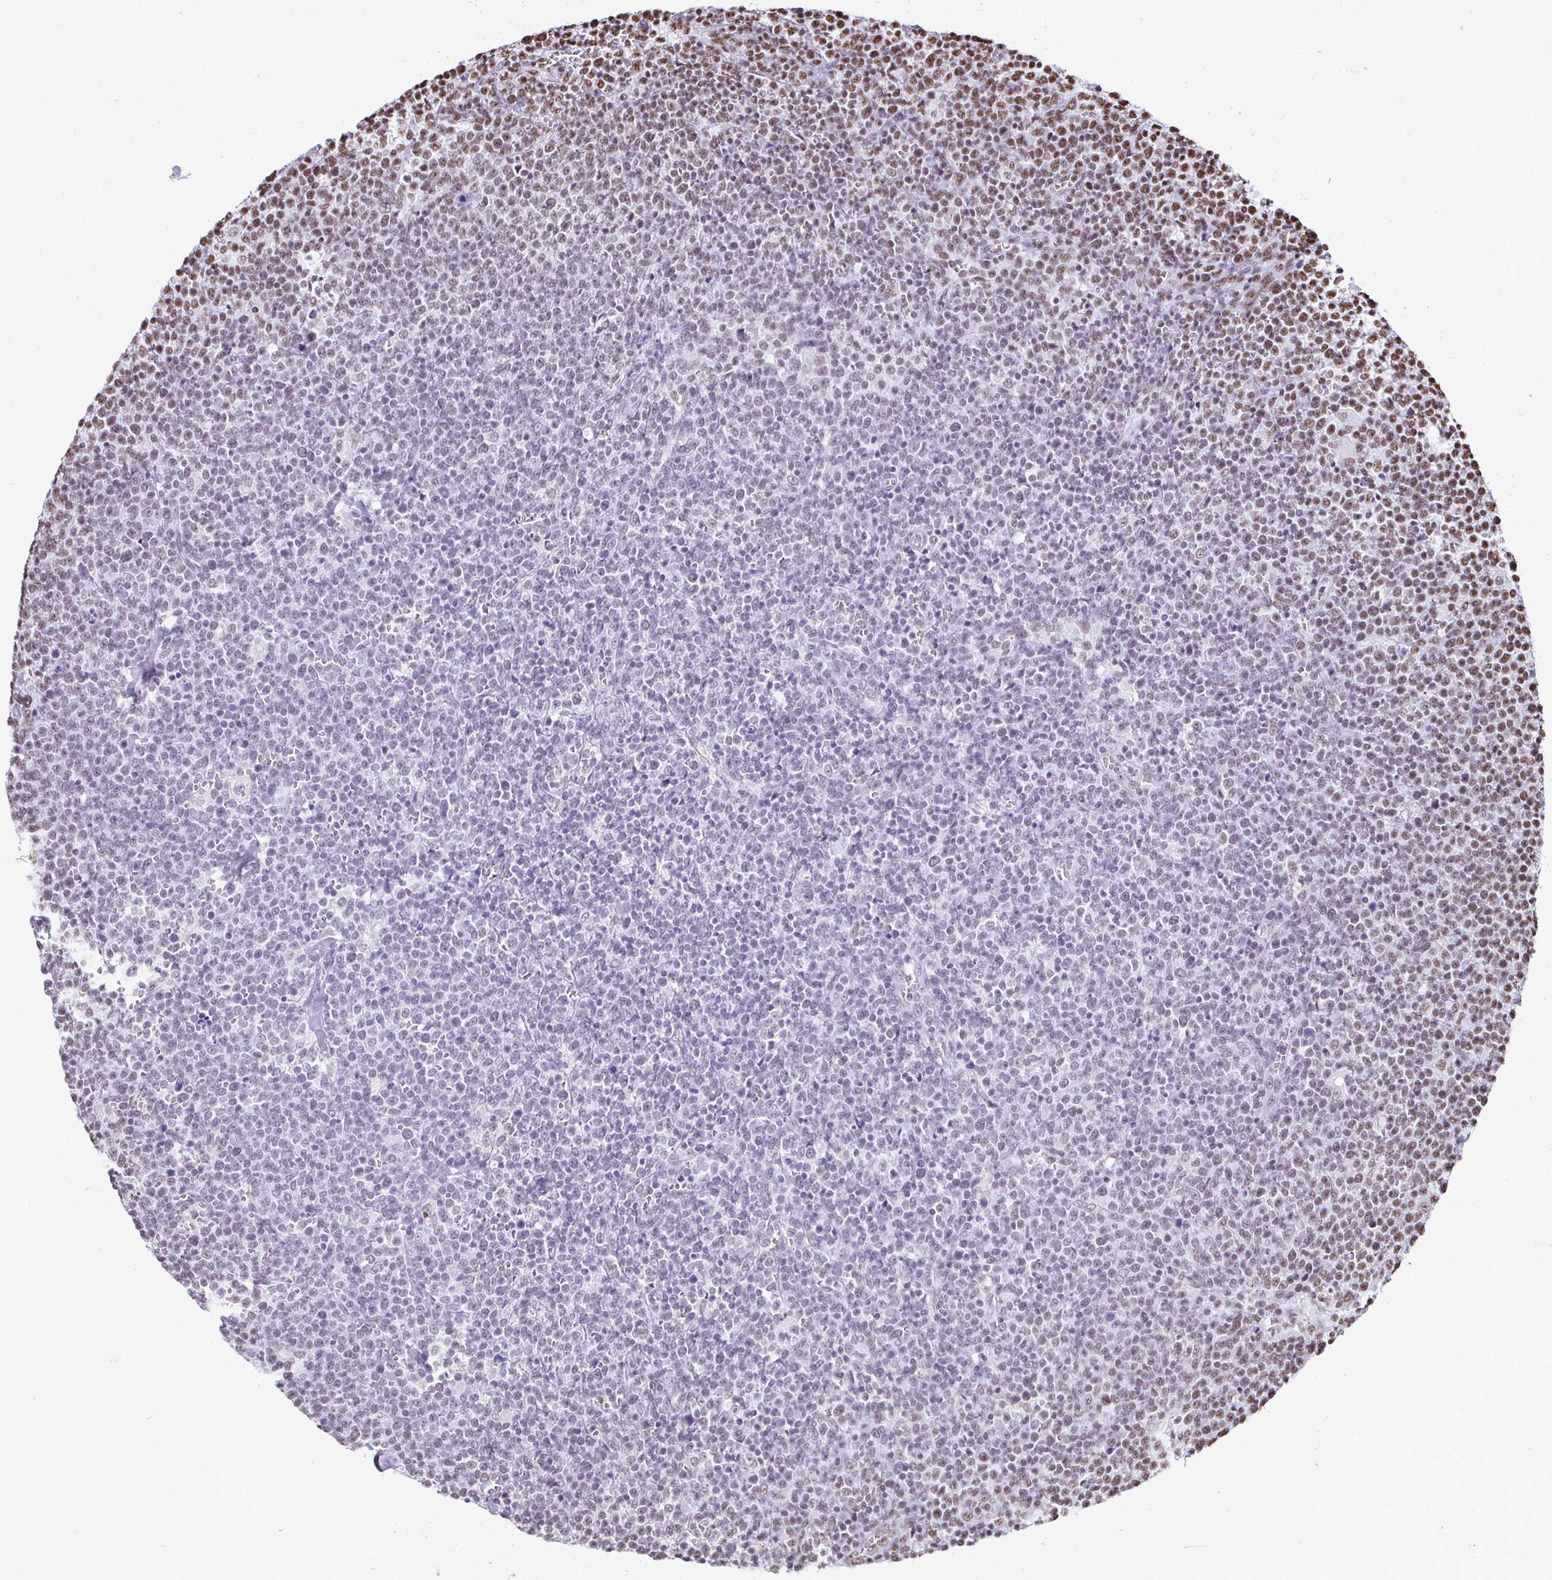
{"staining": {"intensity": "weak", "quantity": "<25%", "location": "nuclear"}, "tissue": "lymphoma", "cell_type": "Tumor cells", "image_type": "cancer", "snomed": [{"axis": "morphology", "description": "Malignant lymphoma, non-Hodgkin's type, High grade"}, {"axis": "topography", "description": "Lymph node"}], "caption": "Tumor cells show no significant positivity in high-grade malignant lymphoma, non-Hodgkin's type. (DAB (3,3'-diaminobenzidine) immunohistochemistry (IHC) visualized using brightfield microscopy, high magnification).", "gene": "NONO", "patient": {"sex": "male", "age": 61}}